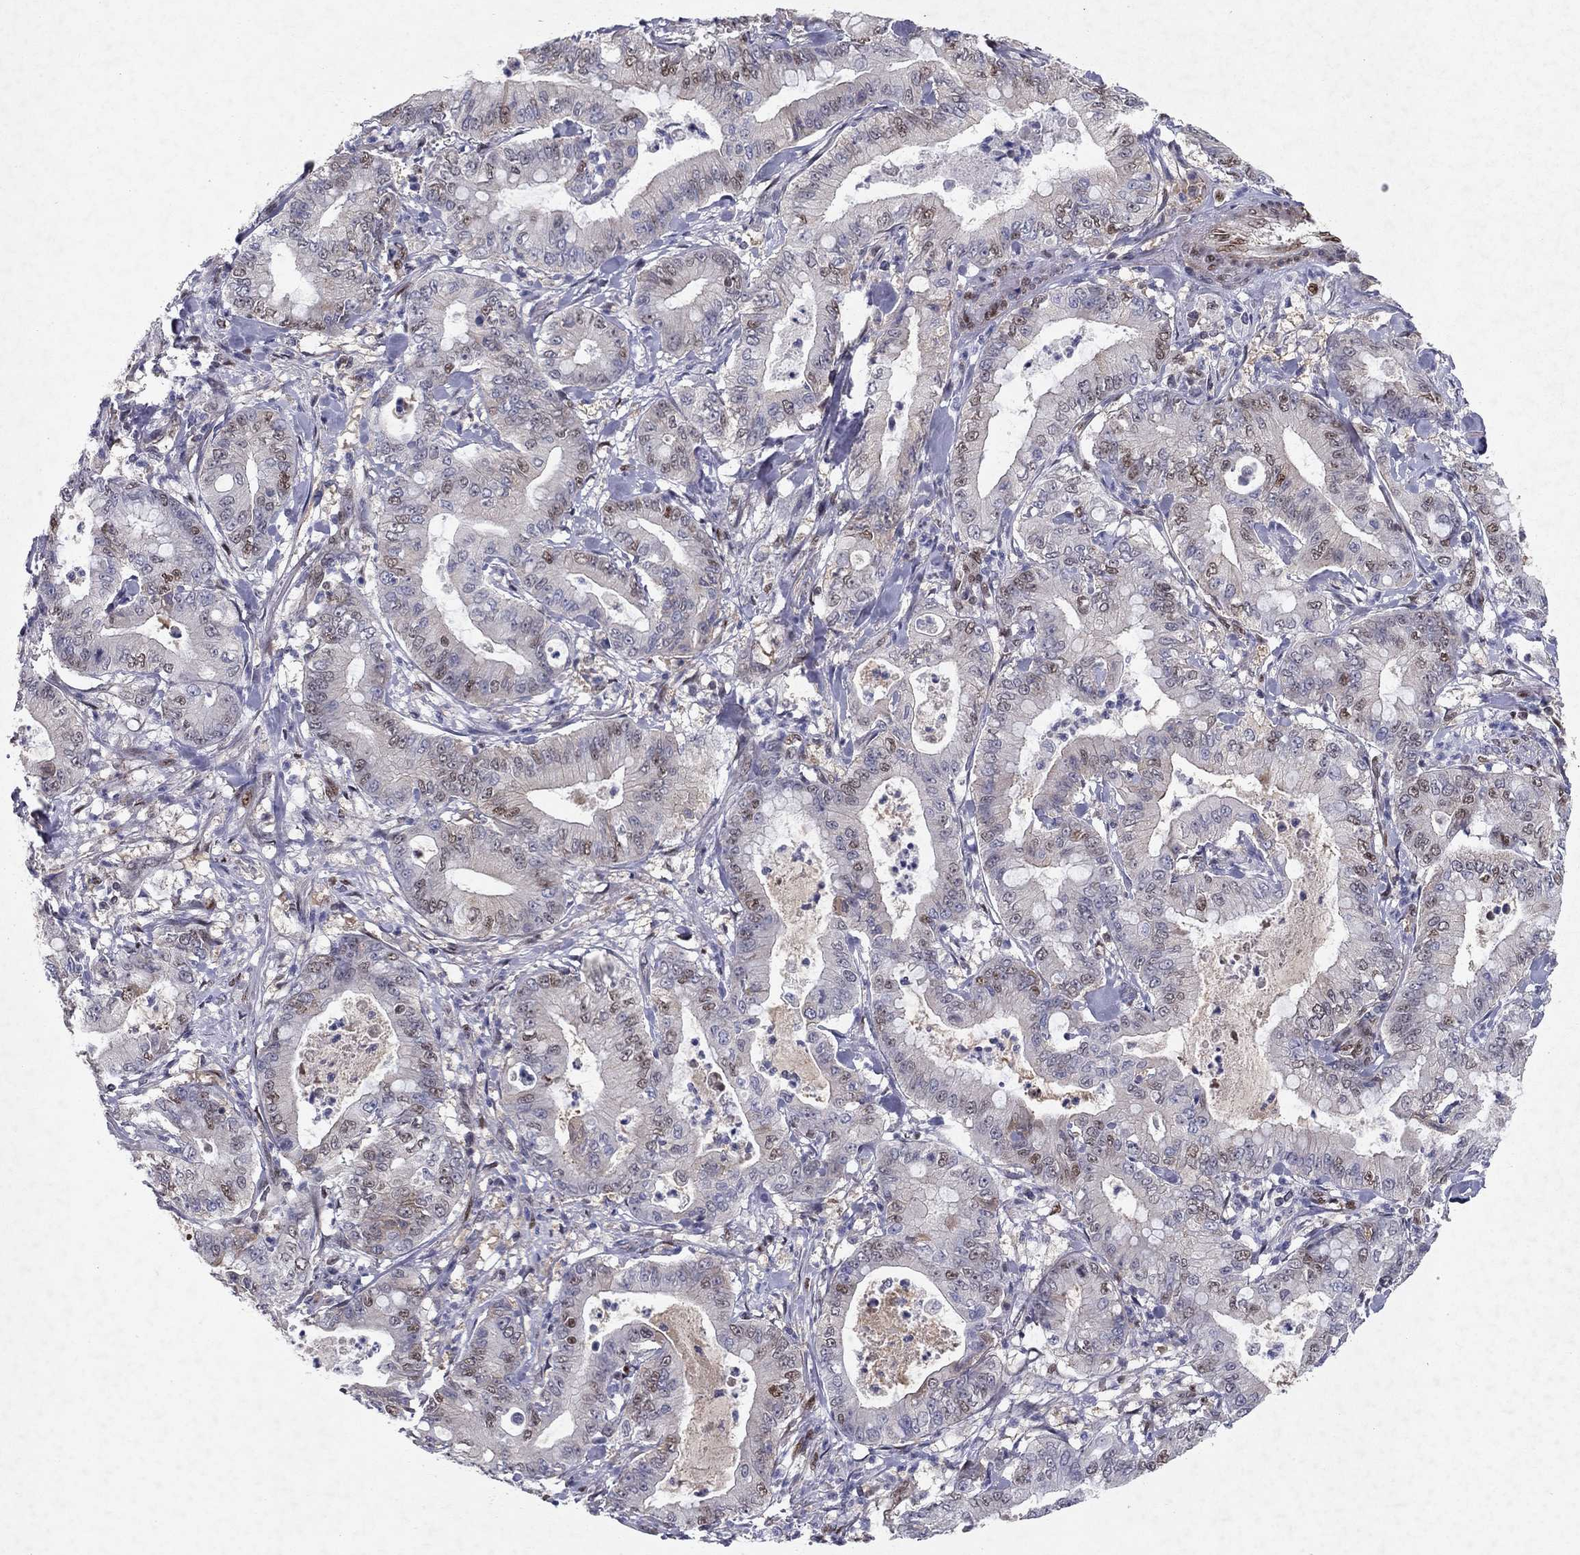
{"staining": {"intensity": "weak", "quantity": "<25%", "location": "cytoplasmic/membranous"}, "tissue": "pancreatic cancer", "cell_type": "Tumor cells", "image_type": "cancer", "snomed": [{"axis": "morphology", "description": "Adenocarcinoma, NOS"}, {"axis": "topography", "description": "Pancreas"}], "caption": "High power microscopy histopathology image of an immunohistochemistry (IHC) image of pancreatic cancer, revealing no significant staining in tumor cells.", "gene": "CRTC1", "patient": {"sex": "male", "age": 71}}